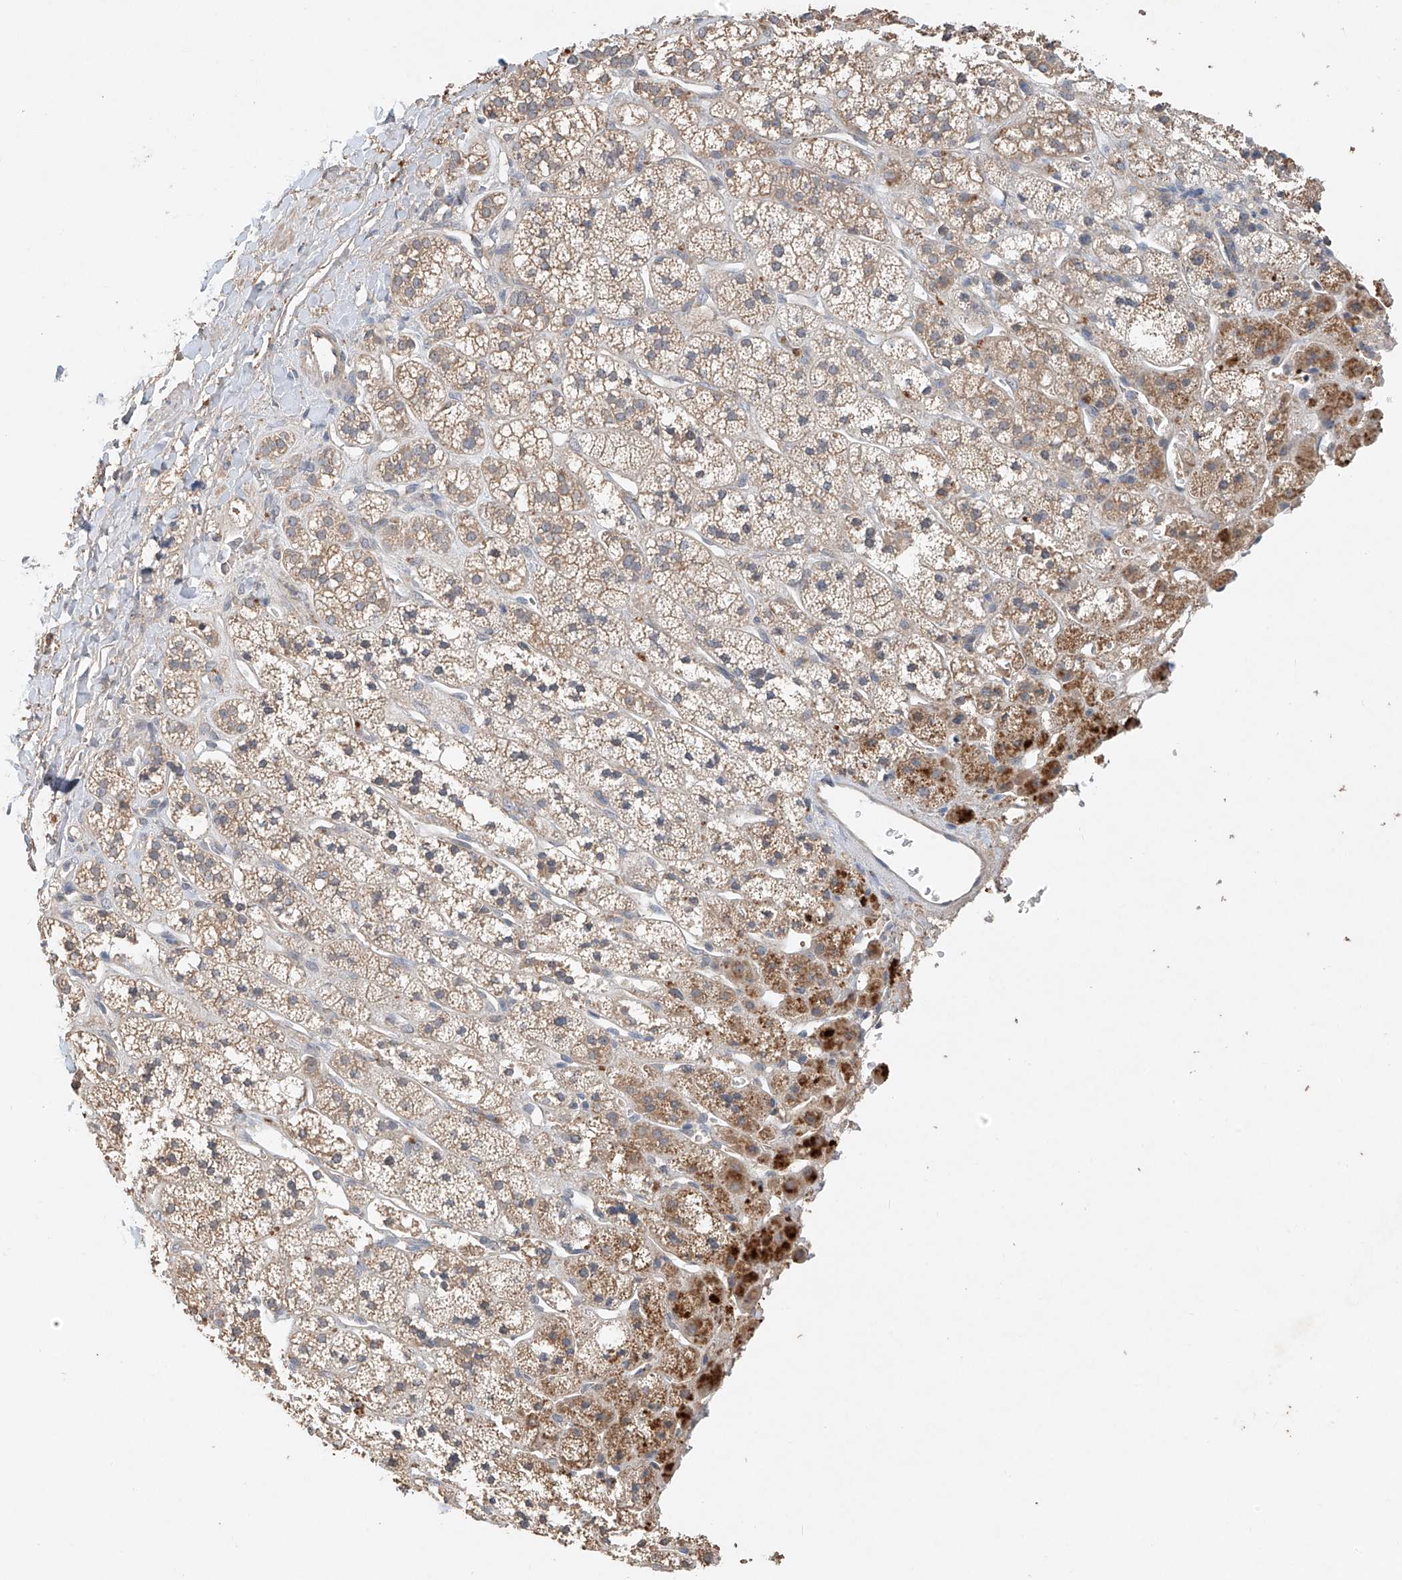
{"staining": {"intensity": "moderate", "quantity": "25%-75%", "location": "cytoplasmic/membranous"}, "tissue": "adrenal gland", "cell_type": "Glandular cells", "image_type": "normal", "snomed": [{"axis": "morphology", "description": "Normal tissue, NOS"}, {"axis": "topography", "description": "Adrenal gland"}], "caption": "DAB immunohistochemical staining of normal human adrenal gland displays moderate cytoplasmic/membranous protein positivity in approximately 25%-75% of glandular cells. (DAB = brown stain, brightfield microscopy at high magnification).", "gene": "GNB1L", "patient": {"sex": "male", "age": 56}}